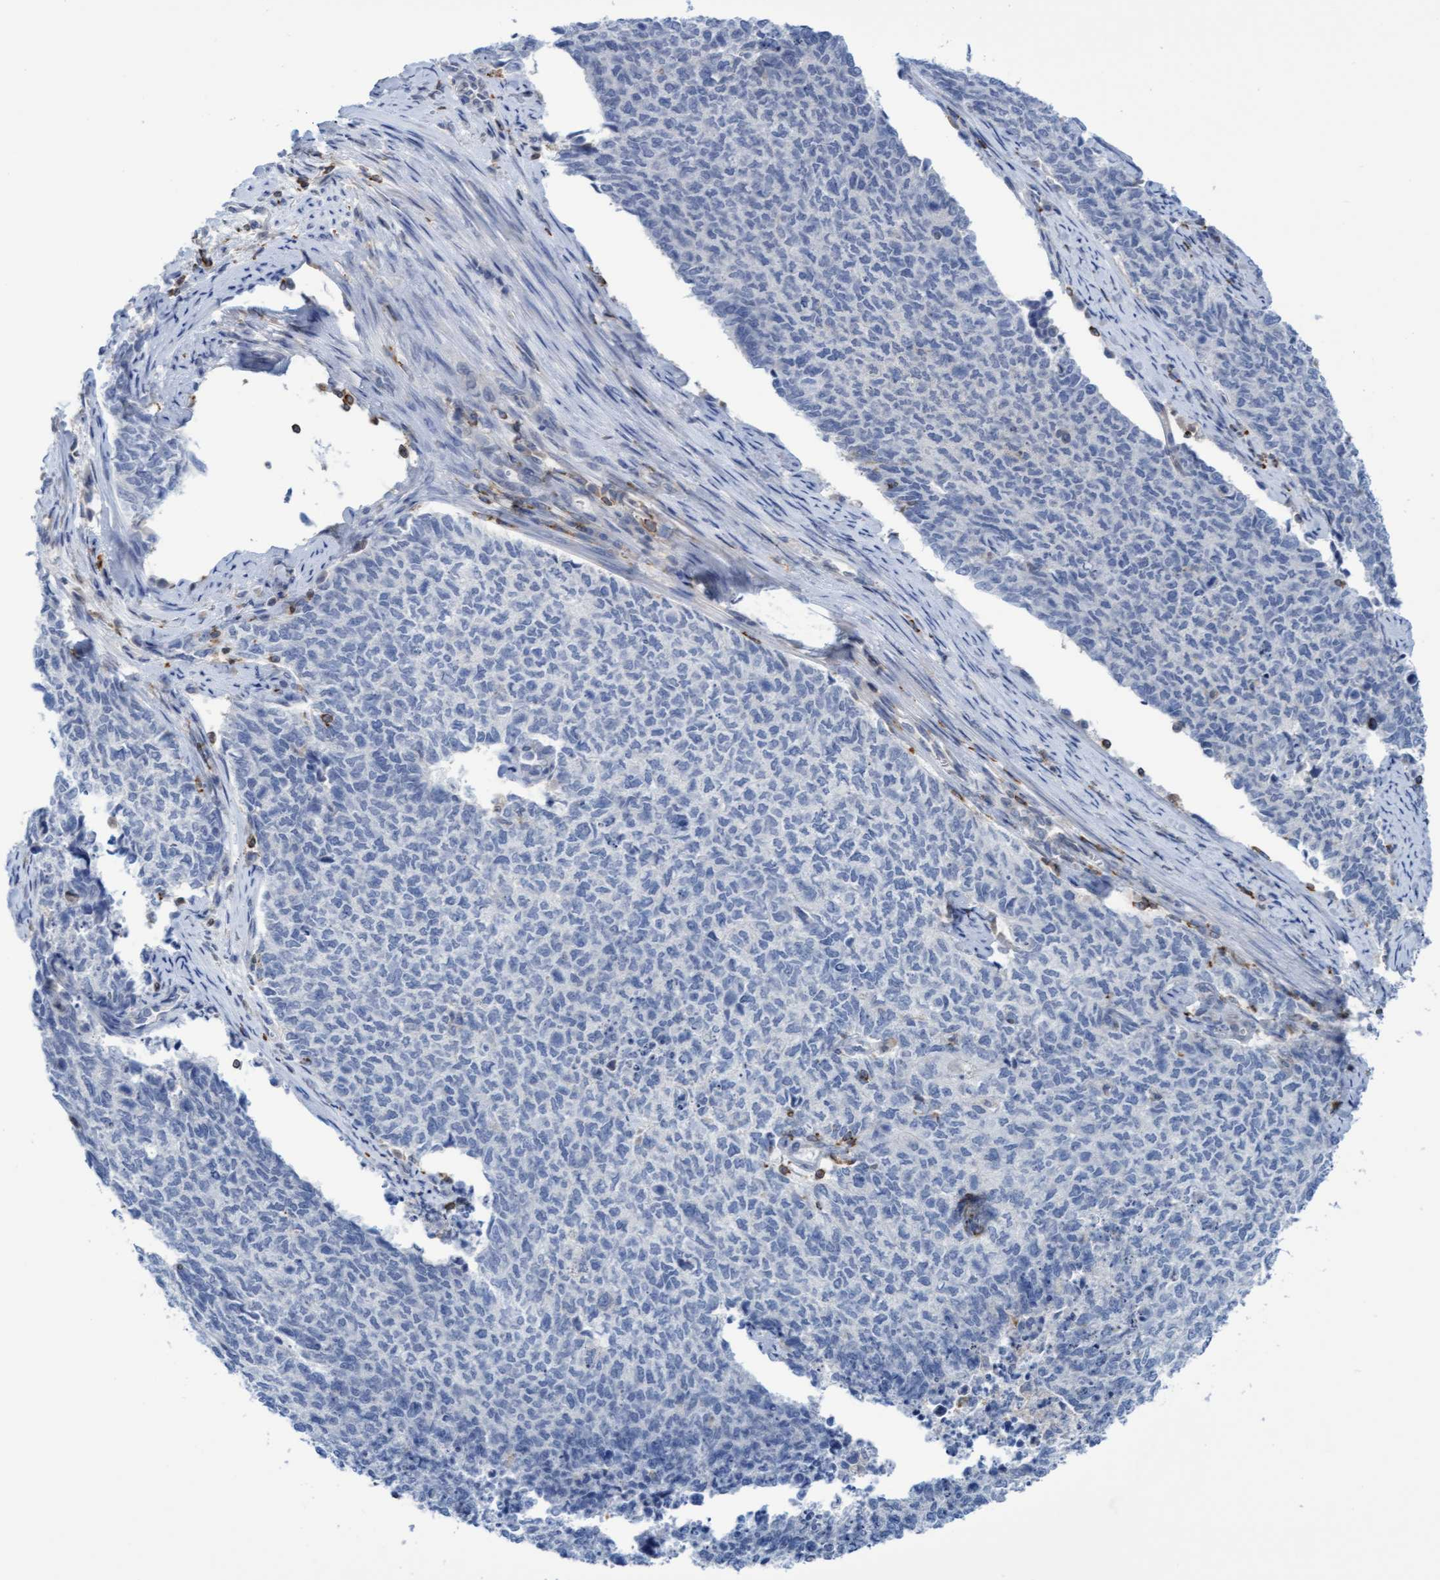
{"staining": {"intensity": "negative", "quantity": "none", "location": "none"}, "tissue": "cervical cancer", "cell_type": "Tumor cells", "image_type": "cancer", "snomed": [{"axis": "morphology", "description": "Squamous cell carcinoma, NOS"}, {"axis": "topography", "description": "Cervix"}], "caption": "There is no significant staining in tumor cells of cervical squamous cell carcinoma.", "gene": "FNBP1", "patient": {"sex": "female", "age": 63}}